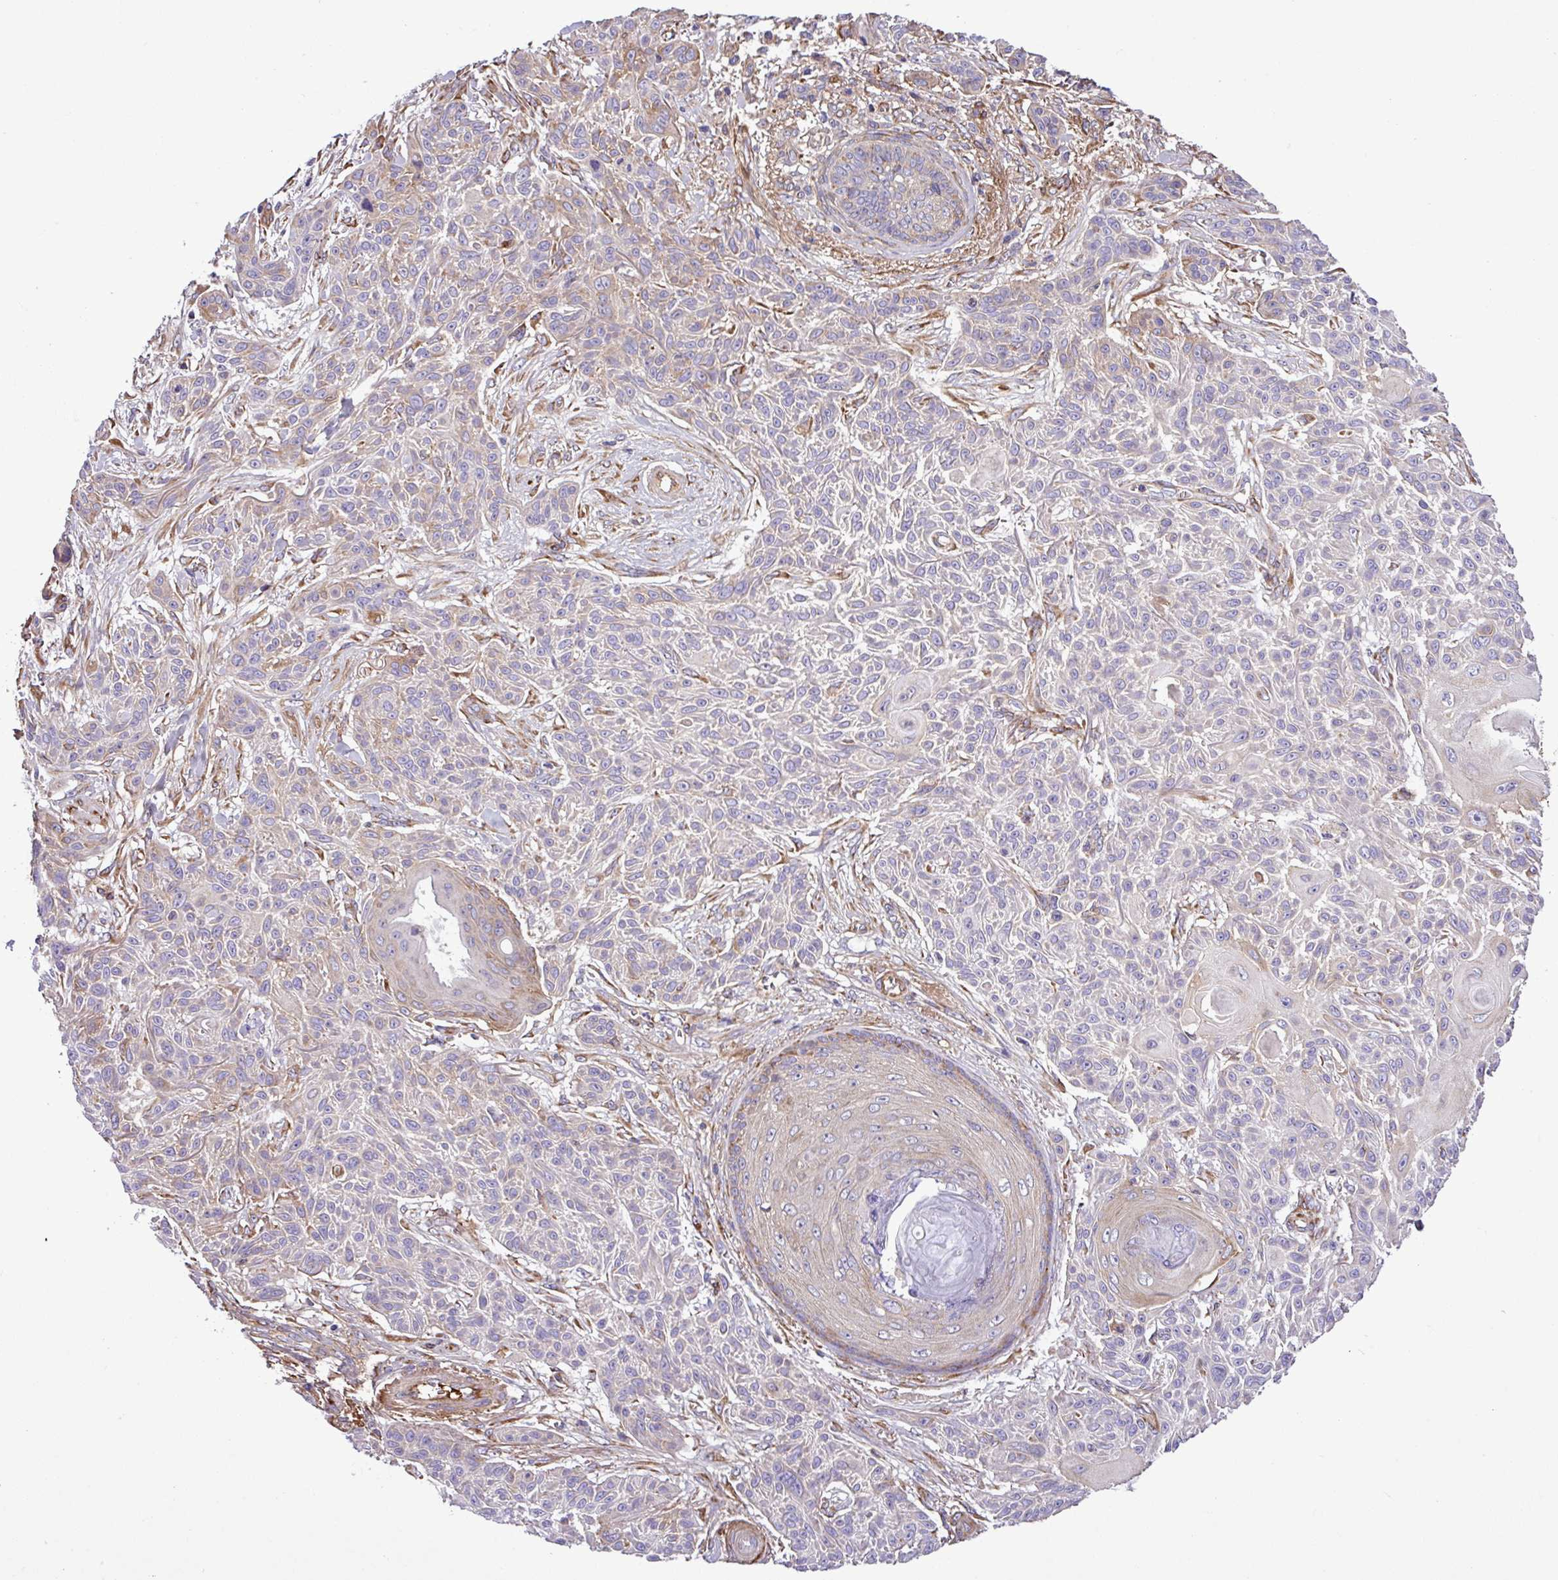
{"staining": {"intensity": "moderate", "quantity": "<25%", "location": "cytoplasmic/membranous"}, "tissue": "skin cancer", "cell_type": "Tumor cells", "image_type": "cancer", "snomed": [{"axis": "morphology", "description": "Squamous cell carcinoma, NOS"}, {"axis": "topography", "description": "Skin"}], "caption": "Brown immunohistochemical staining in human skin squamous cell carcinoma demonstrates moderate cytoplasmic/membranous expression in about <25% of tumor cells.", "gene": "CWH43", "patient": {"sex": "male", "age": 86}}